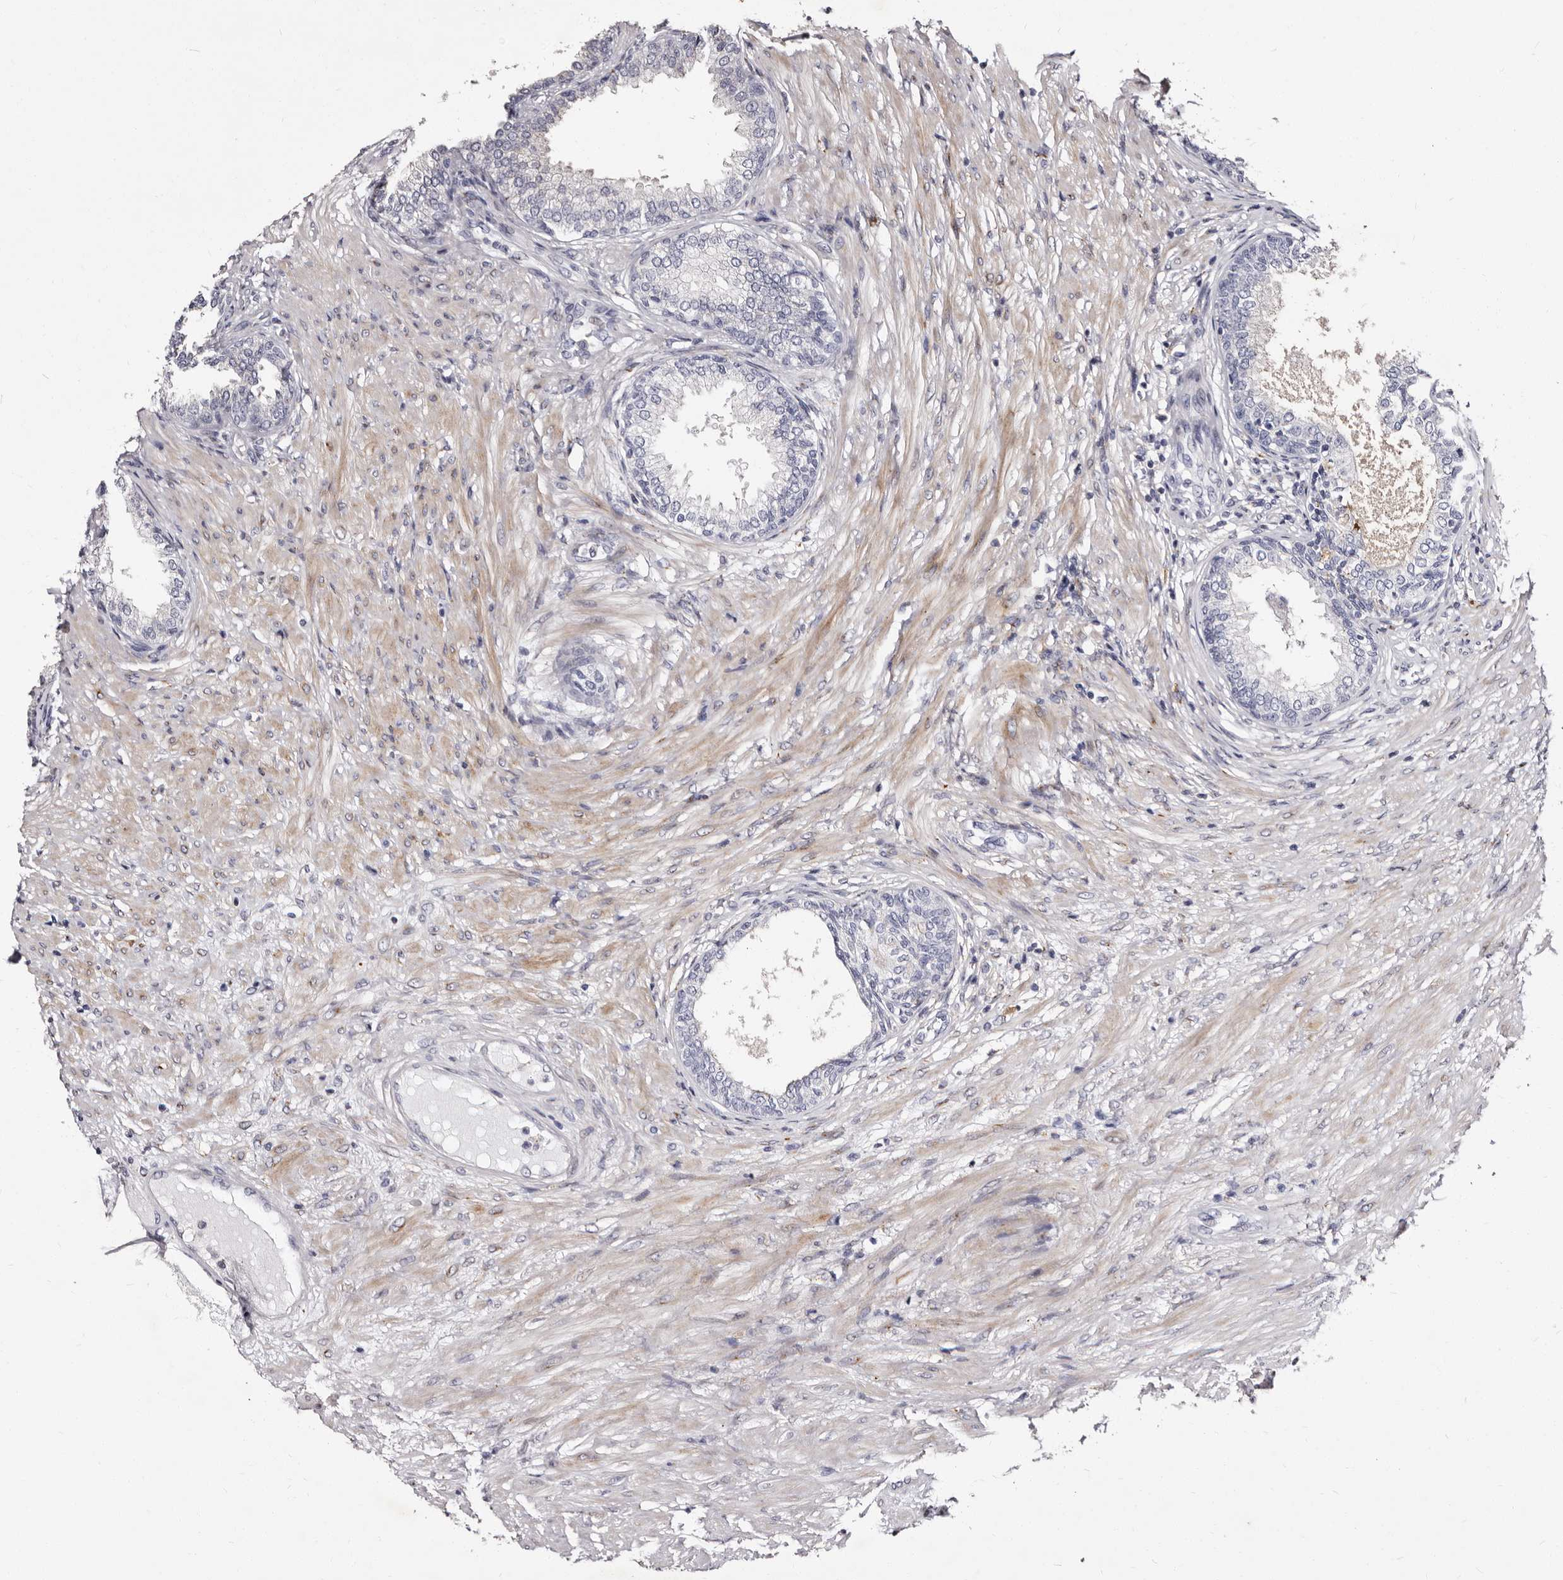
{"staining": {"intensity": "weak", "quantity": "<25%", "location": "cytoplasmic/membranous"}, "tissue": "prostate", "cell_type": "Glandular cells", "image_type": "normal", "snomed": [{"axis": "morphology", "description": "Normal tissue, NOS"}, {"axis": "topography", "description": "Prostate"}], "caption": "Protein analysis of unremarkable prostate displays no significant expression in glandular cells.", "gene": "AUNIP", "patient": {"sex": "male", "age": 76}}